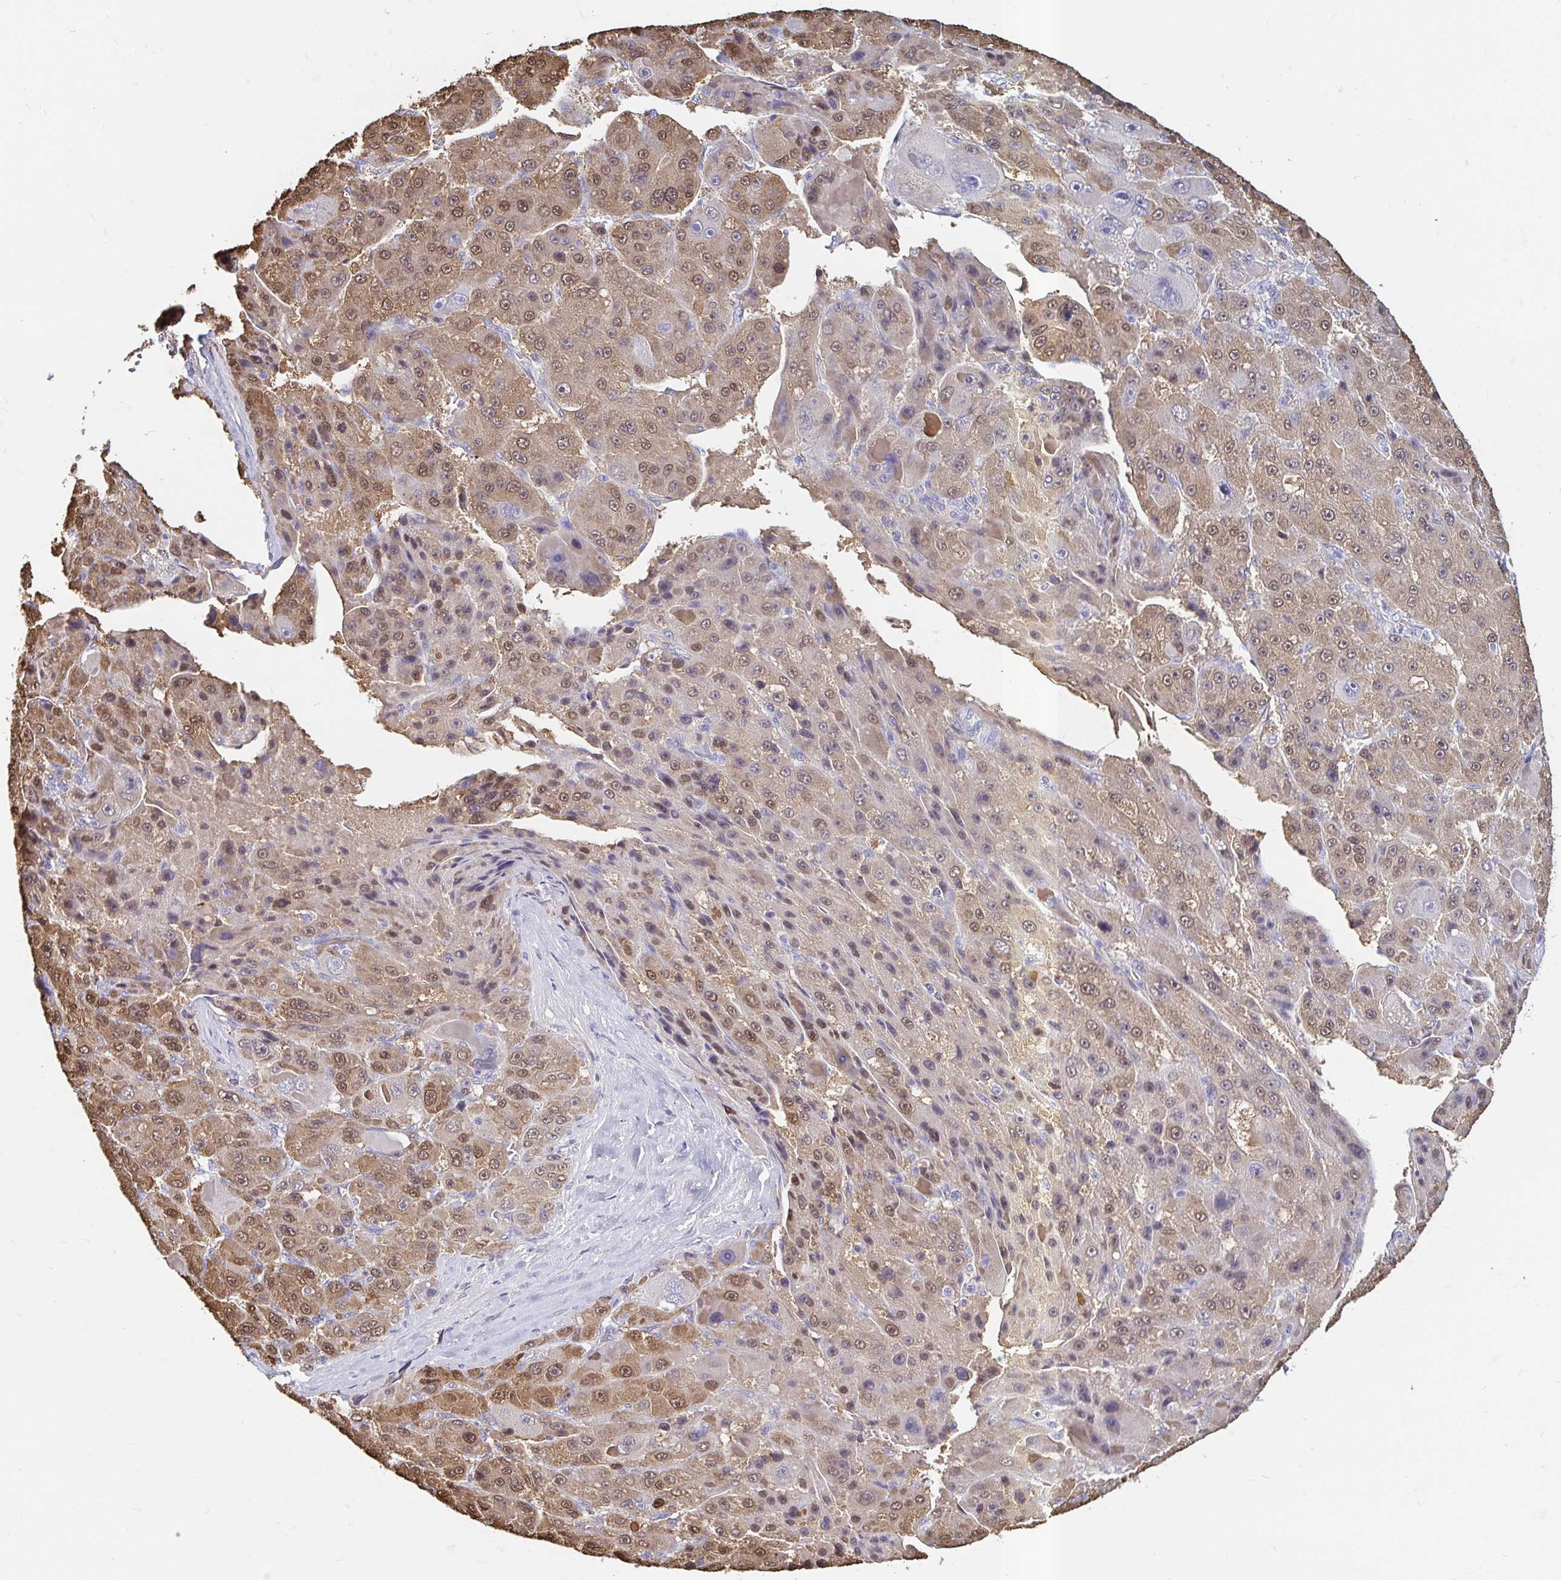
{"staining": {"intensity": "weak", "quantity": ">75%", "location": "cytoplasmic/membranous,nuclear"}, "tissue": "liver cancer", "cell_type": "Tumor cells", "image_type": "cancer", "snomed": [{"axis": "morphology", "description": "Carcinoma, Hepatocellular, NOS"}, {"axis": "topography", "description": "Liver"}], "caption": "Human hepatocellular carcinoma (liver) stained for a protein (brown) exhibits weak cytoplasmic/membranous and nuclear positive positivity in approximately >75% of tumor cells.", "gene": "ADH1A", "patient": {"sex": "male", "age": 76}}